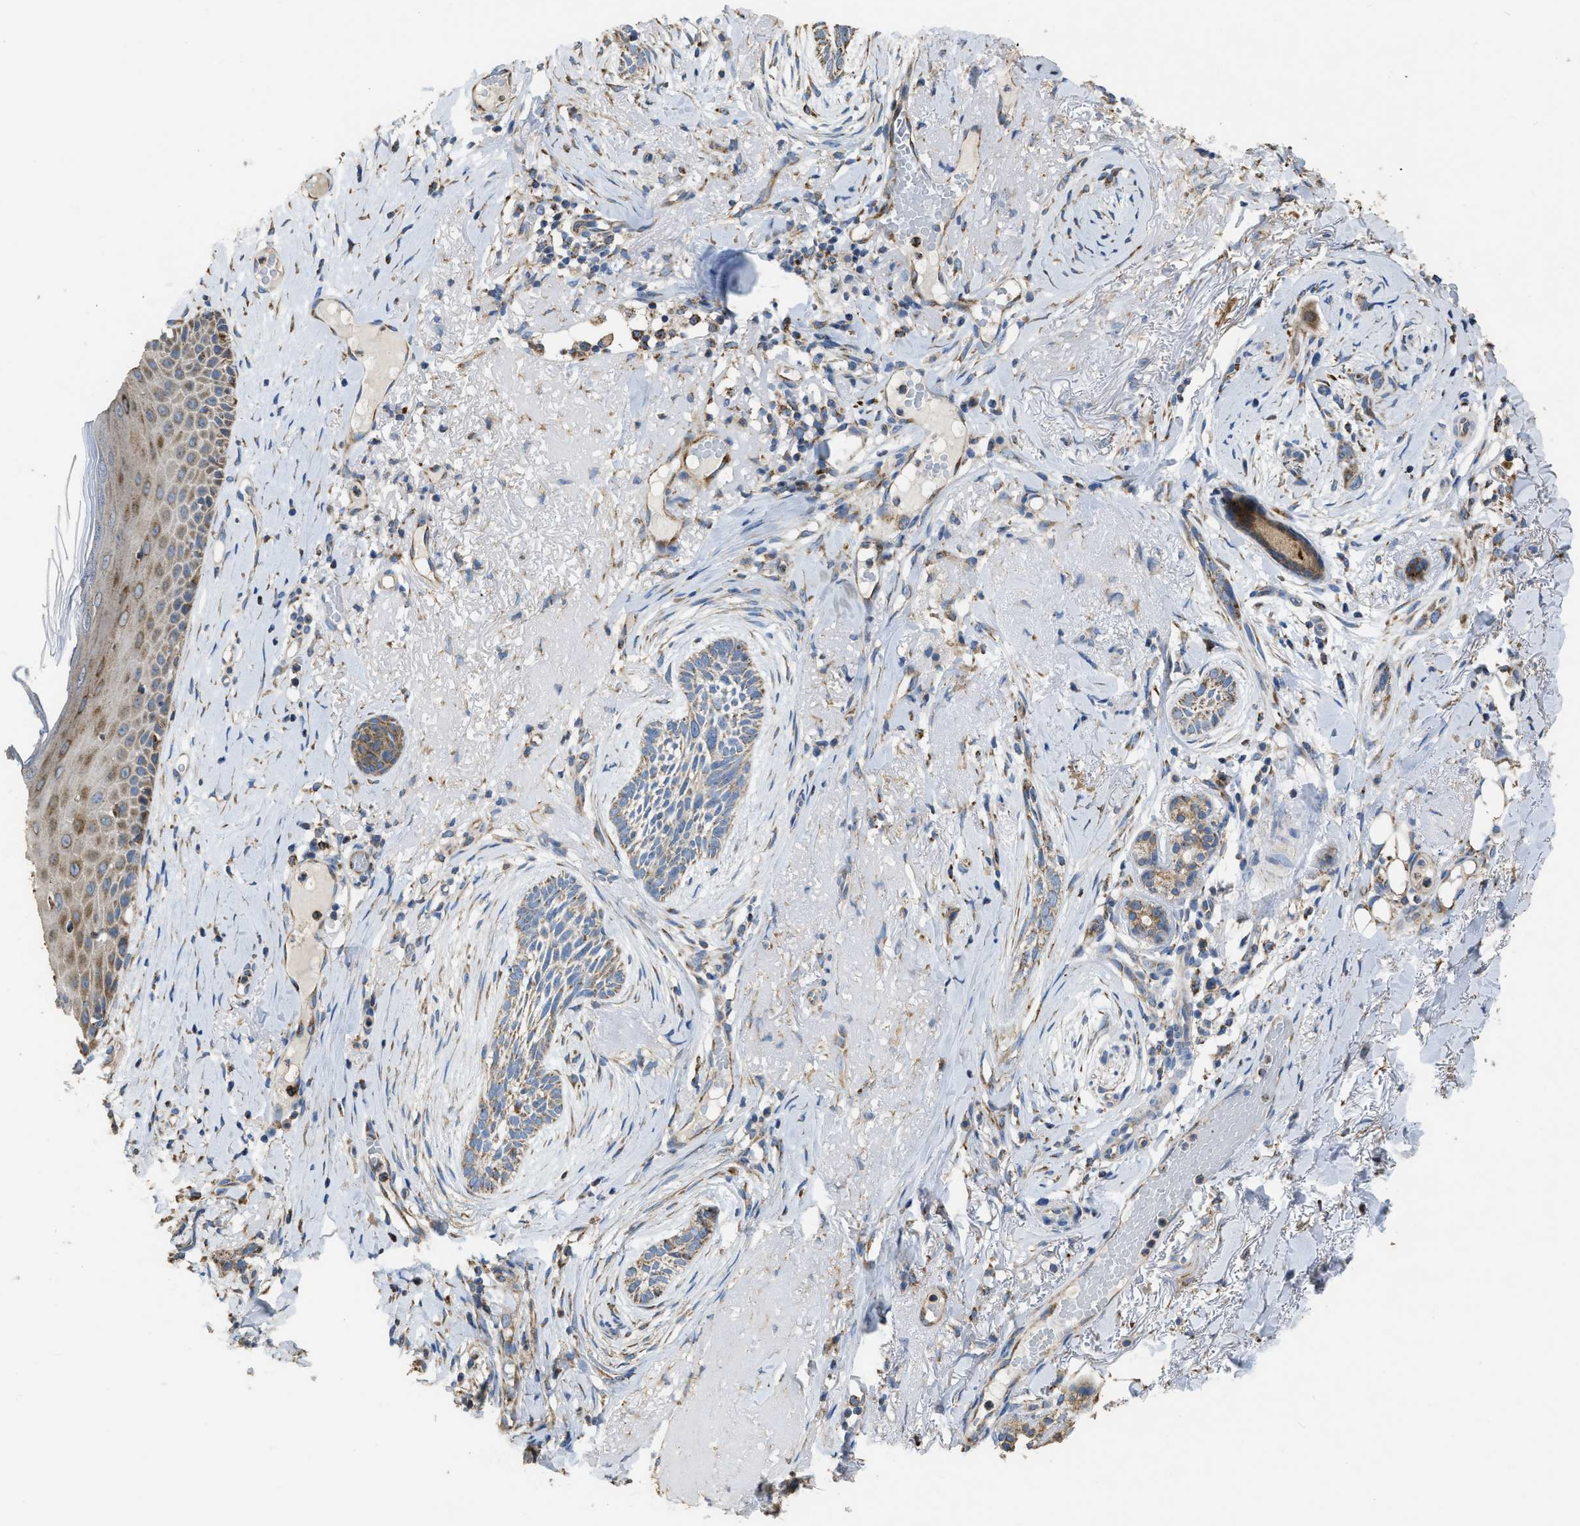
{"staining": {"intensity": "moderate", "quantity": ">75%", "location": "cytoplasmic/membranous"}, "tissue": "skin cancer", "cell_type": "Tumor cells", "image_type": "cancer", "snomed": [{"axis": "morphology", "description": "Basal cell carcinoma"}, {"axis": "topography", "description": "Skin"}], "caption": "Moderate cytoplasmic/membranous protein staining is appreciated in about >75% of tumor cells in skin cancer.", "gene": "AK2", "patient": {"sex": "female", "age": 88}}